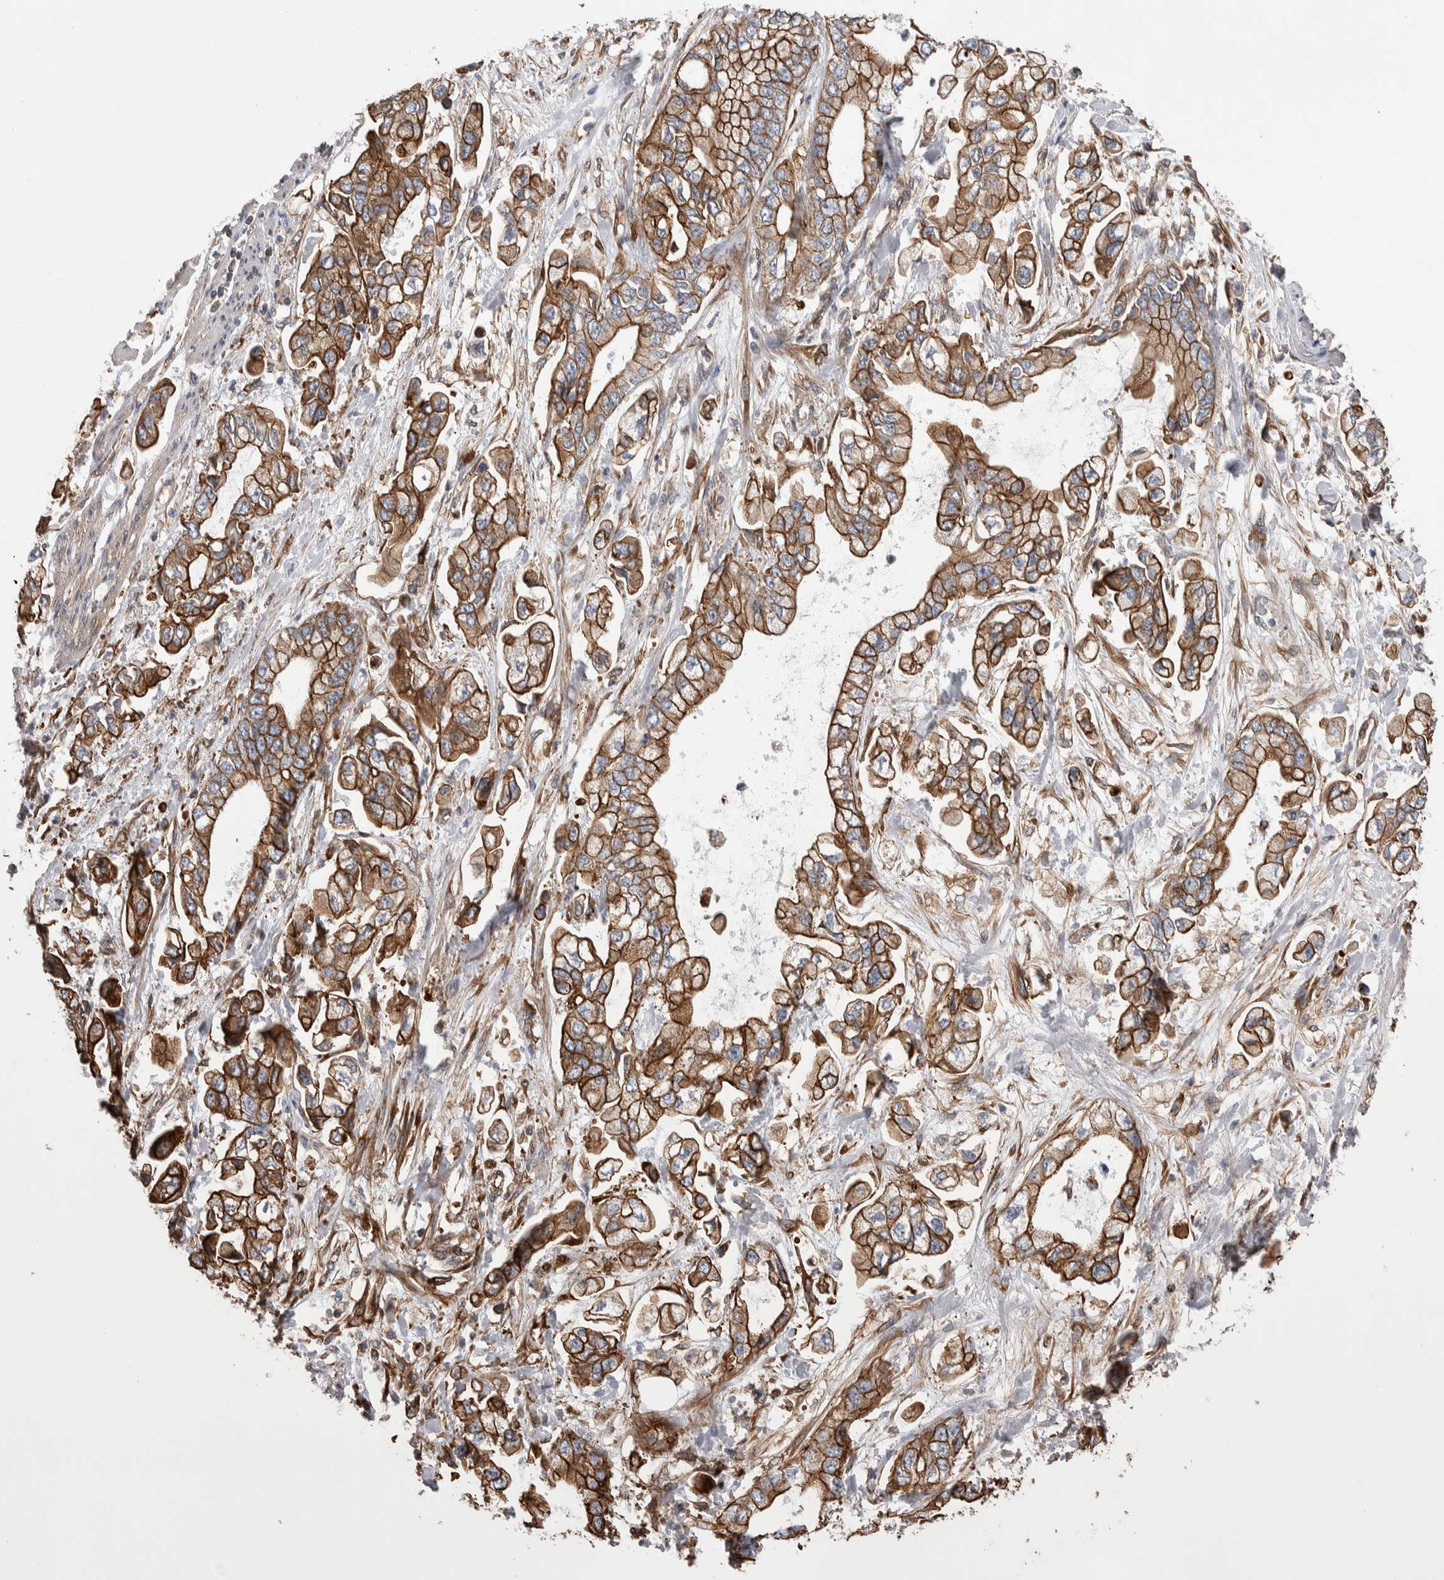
{"staining": {"intensity": "strong", "quantity": ">75%", "location": "cytoplasmic/membranous"}, "tissue": "stomach cancer", "cell_type": "Tumor cells", "image_type": "cancer", "snomed": [{"axis": "morphology", "description": "Normal tissue, NOS"}, {"axis": "morphology", "description": "Adenocarcinoma, NOS"}, {"axis": "topography", "description": "Stomach"}], "caption": "IHC of human stomach cancer (adenocarcinoma) displays high levels of strong cytoplasmic/membranous expression in about >75% of tumor cells.", "gene": "KIF12", "patient": {"sex": "male", "age": 62}}